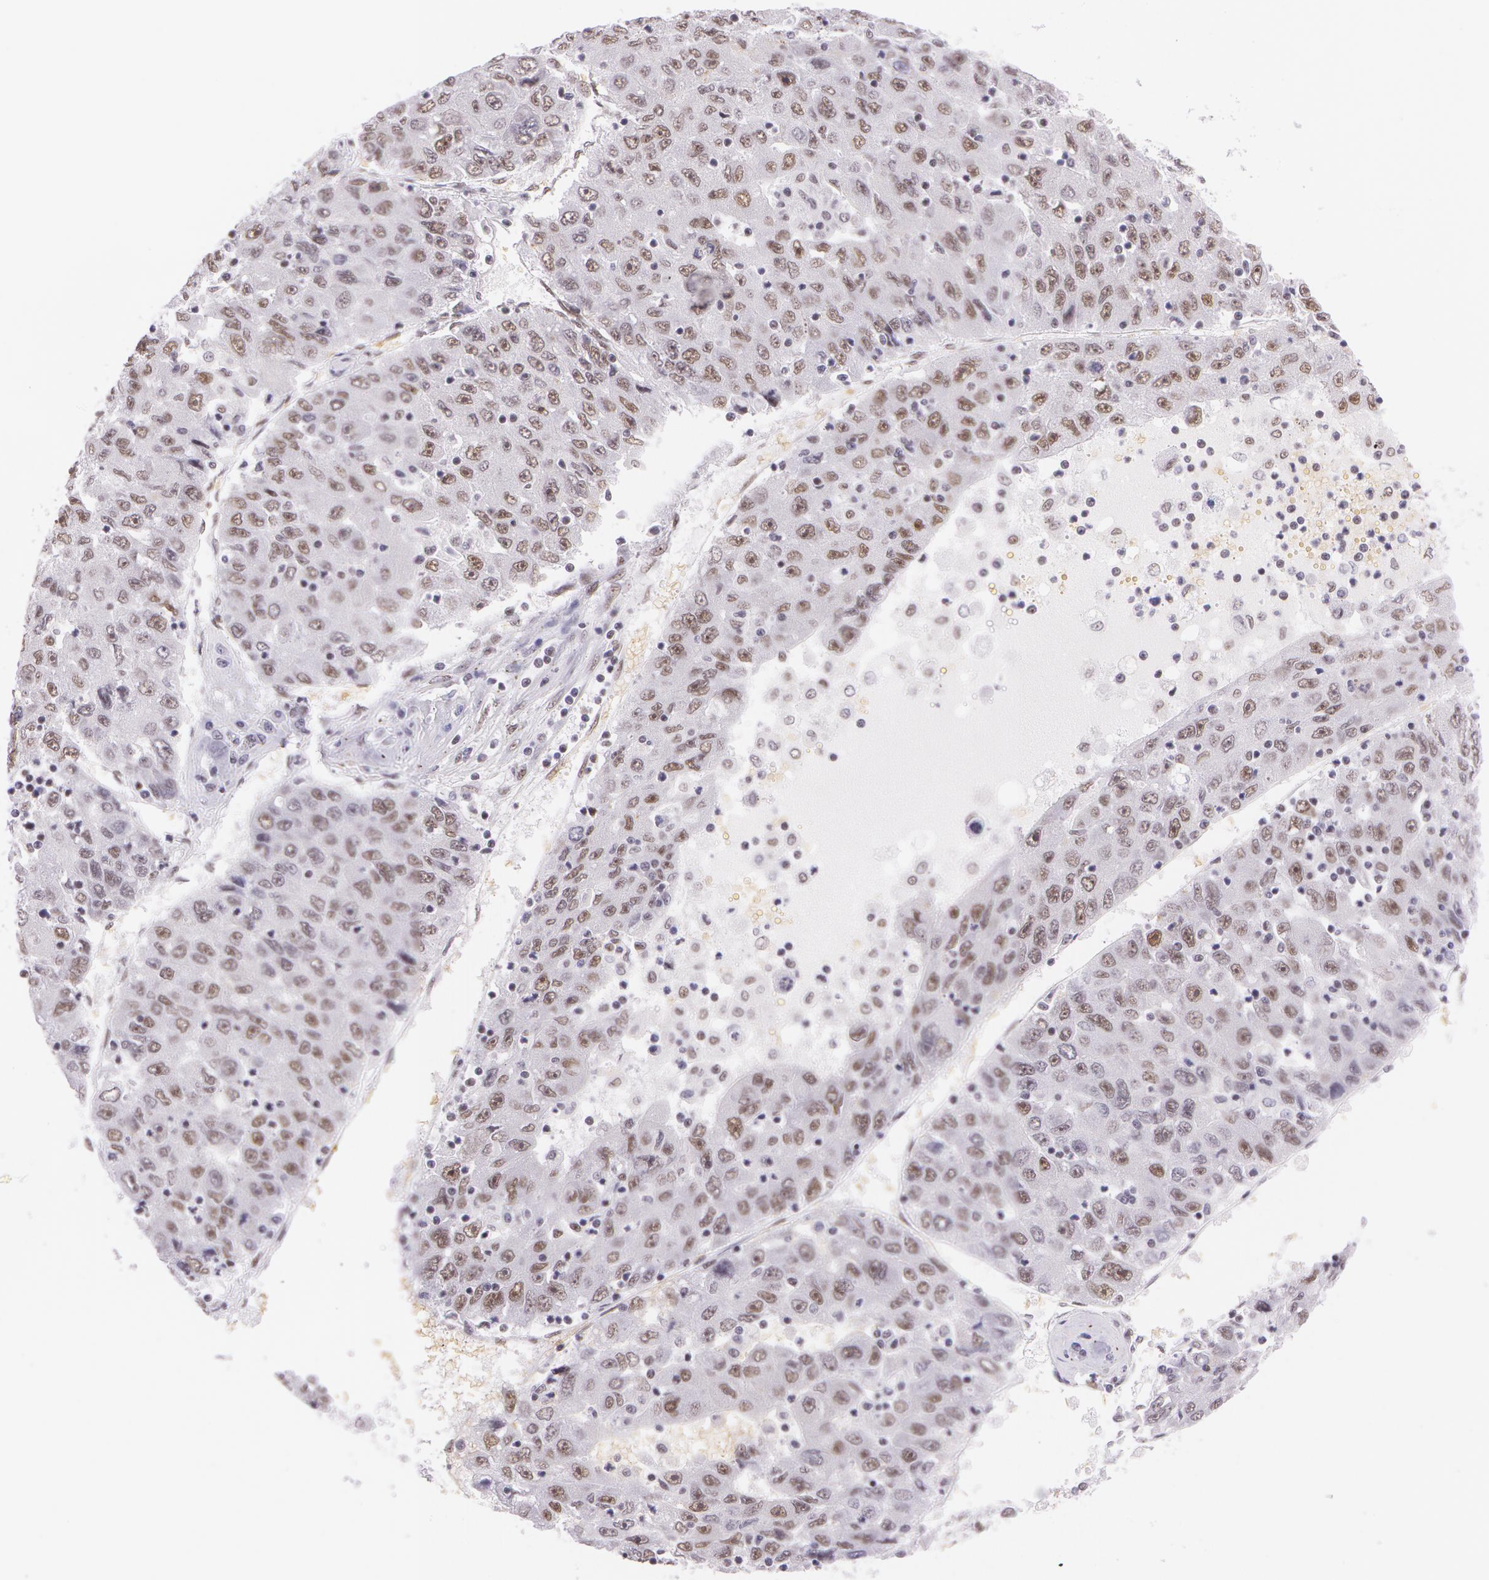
{"staining": {"intensity": "weak", "quantity": "25%-75%", "location": "nuclear"}, "tissue": "liver cancer", "cell_type": "Tumor cells", "image_type": "cancer", "snomed": [{"axis": "morphology", "description": "Carcinoma, Hepatocellular, NOS"}, {"axis": "topography", "description": "Liver"}], "caption": "Tumor cells show low levels of weak nuclear expression in about 25%-75% of cells in liver cancer.", "gene": "NBN", "patient": {"sex": "male", "age": 49}}